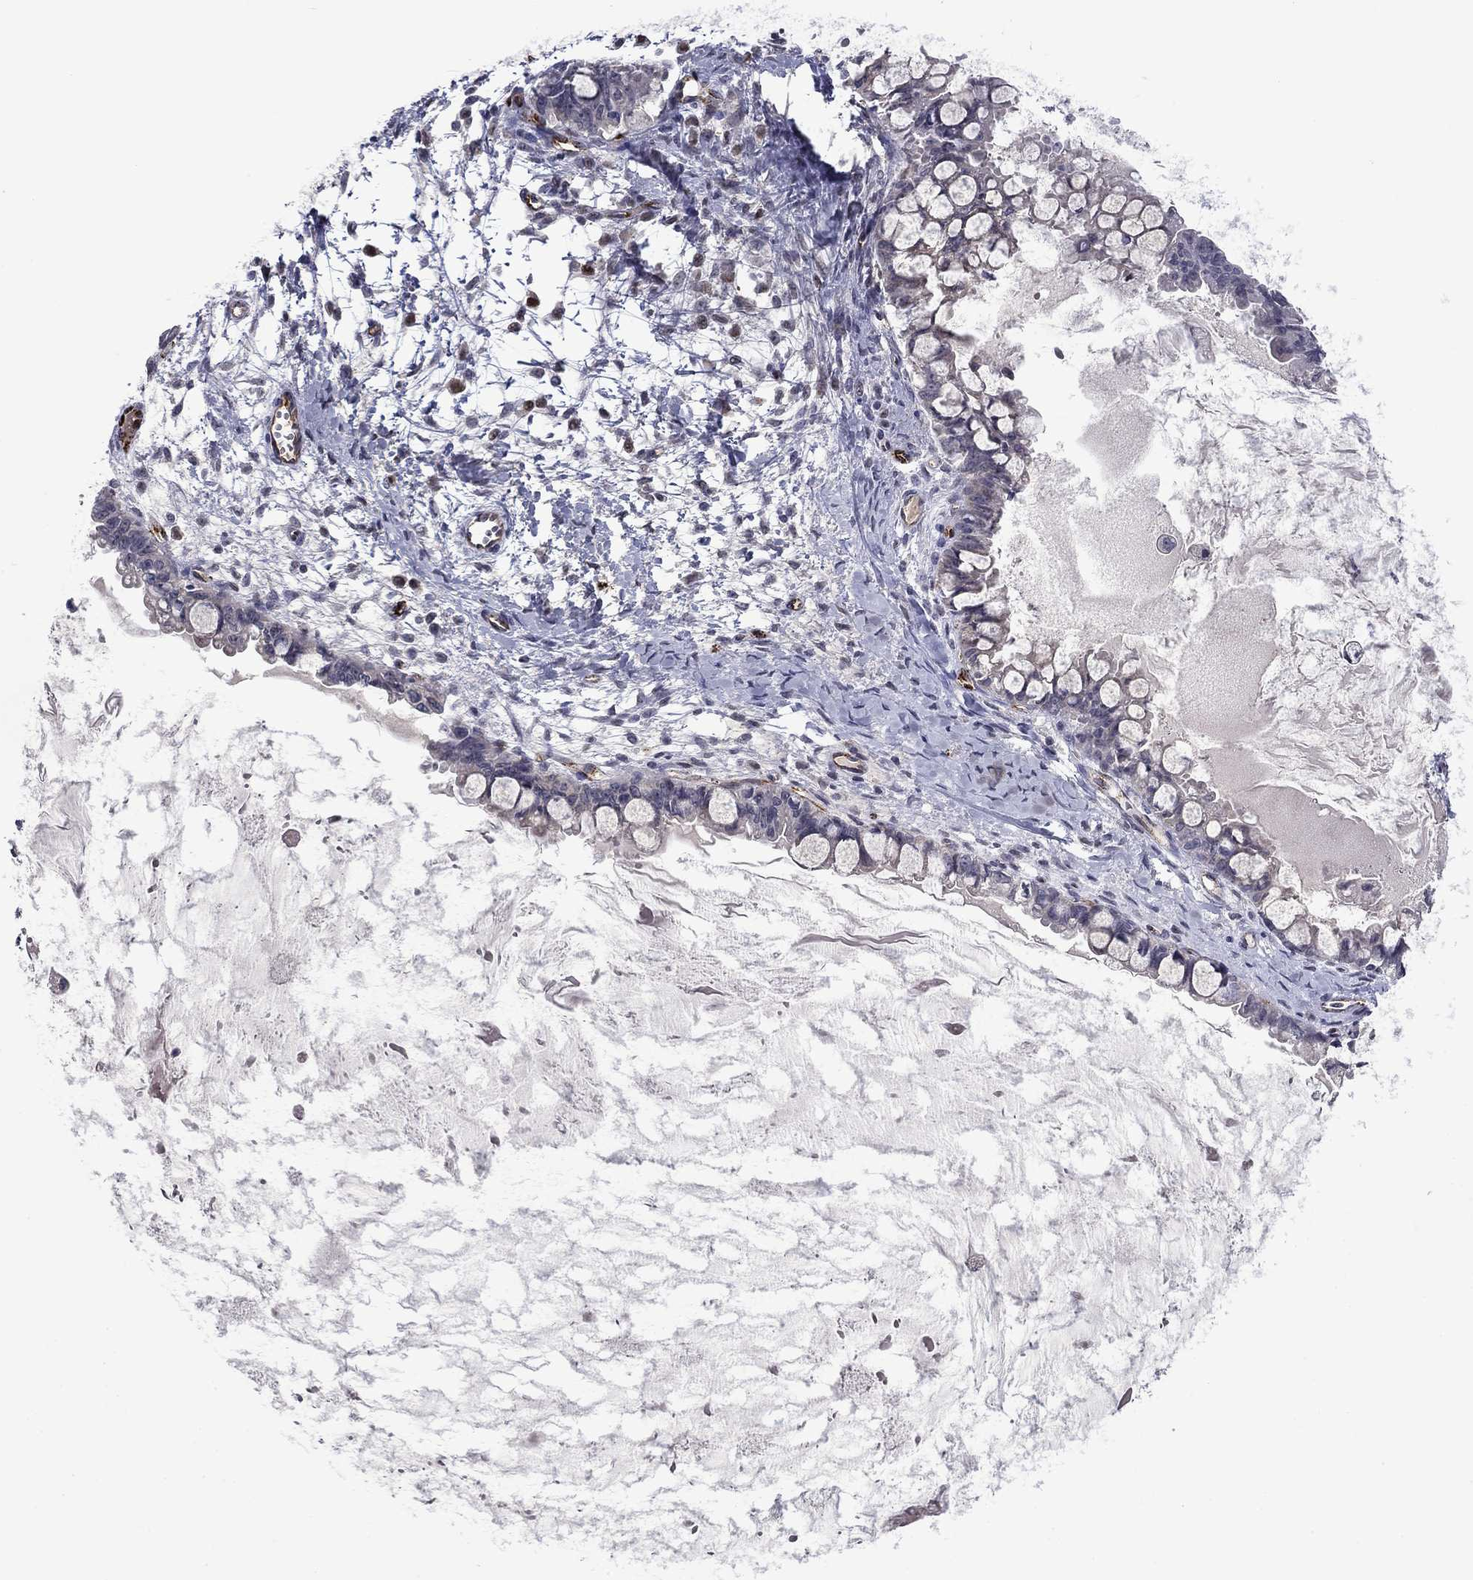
{"staining": {"intensity": "negative", "quantity": "none", "location": "none"}, "tissue": "ovarian cancer", "cell_type": "Tumor cells", "image_type": "cancer", "snomed": [{"axis": "morphology", "description": "Cystadenocarcinoma, mucinous, NOS"}, {"axis": "topography", "description": "Ovary"}], "caption": "The immunohistochemistry histopathology image has no significant staining in tumor cells of mucinous cystadenocarcinoma (ovarian) tissue.", "gene": "SLITRK1", "patient": {"sex": "female", "age": 63}}